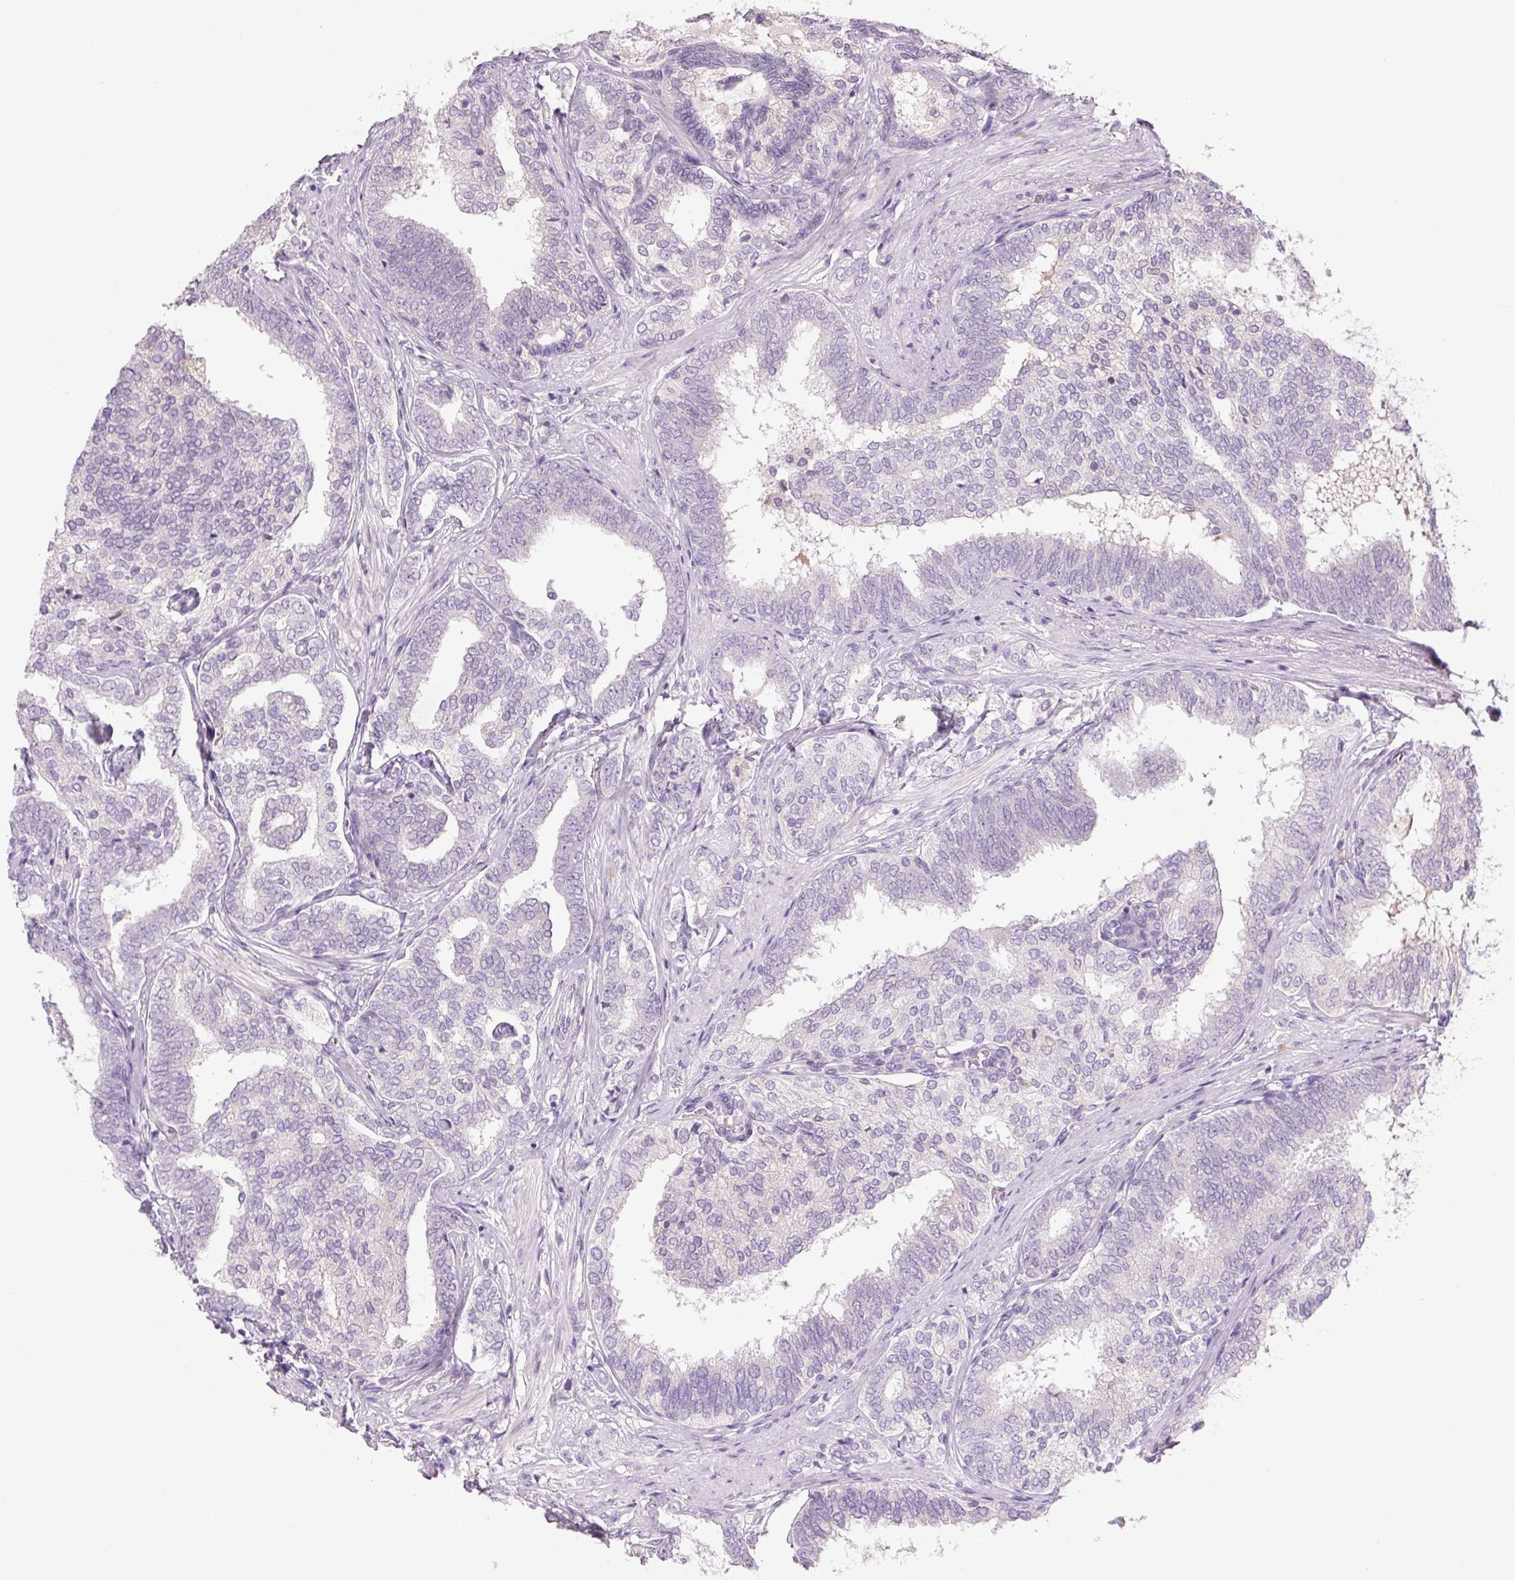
{"staining": {"intensity": "negative", "quantity": "none", "location": "none"}, "tissue": "prostate cancer", "cell_type": "Tumor cells", "image_type": "cancer", "snomed": [{"axis": "morphology", "description": "Adenocarcinoma, High grade"}, {"axis": "topography", "description": "Prostate"}], "caption": "The histopathology image shows no significant positivity in tumor cells of high-grade adenocarcinoma (prostate).", "gene": "TMEM100", "patient": {"sex": "male", "age": 72}}